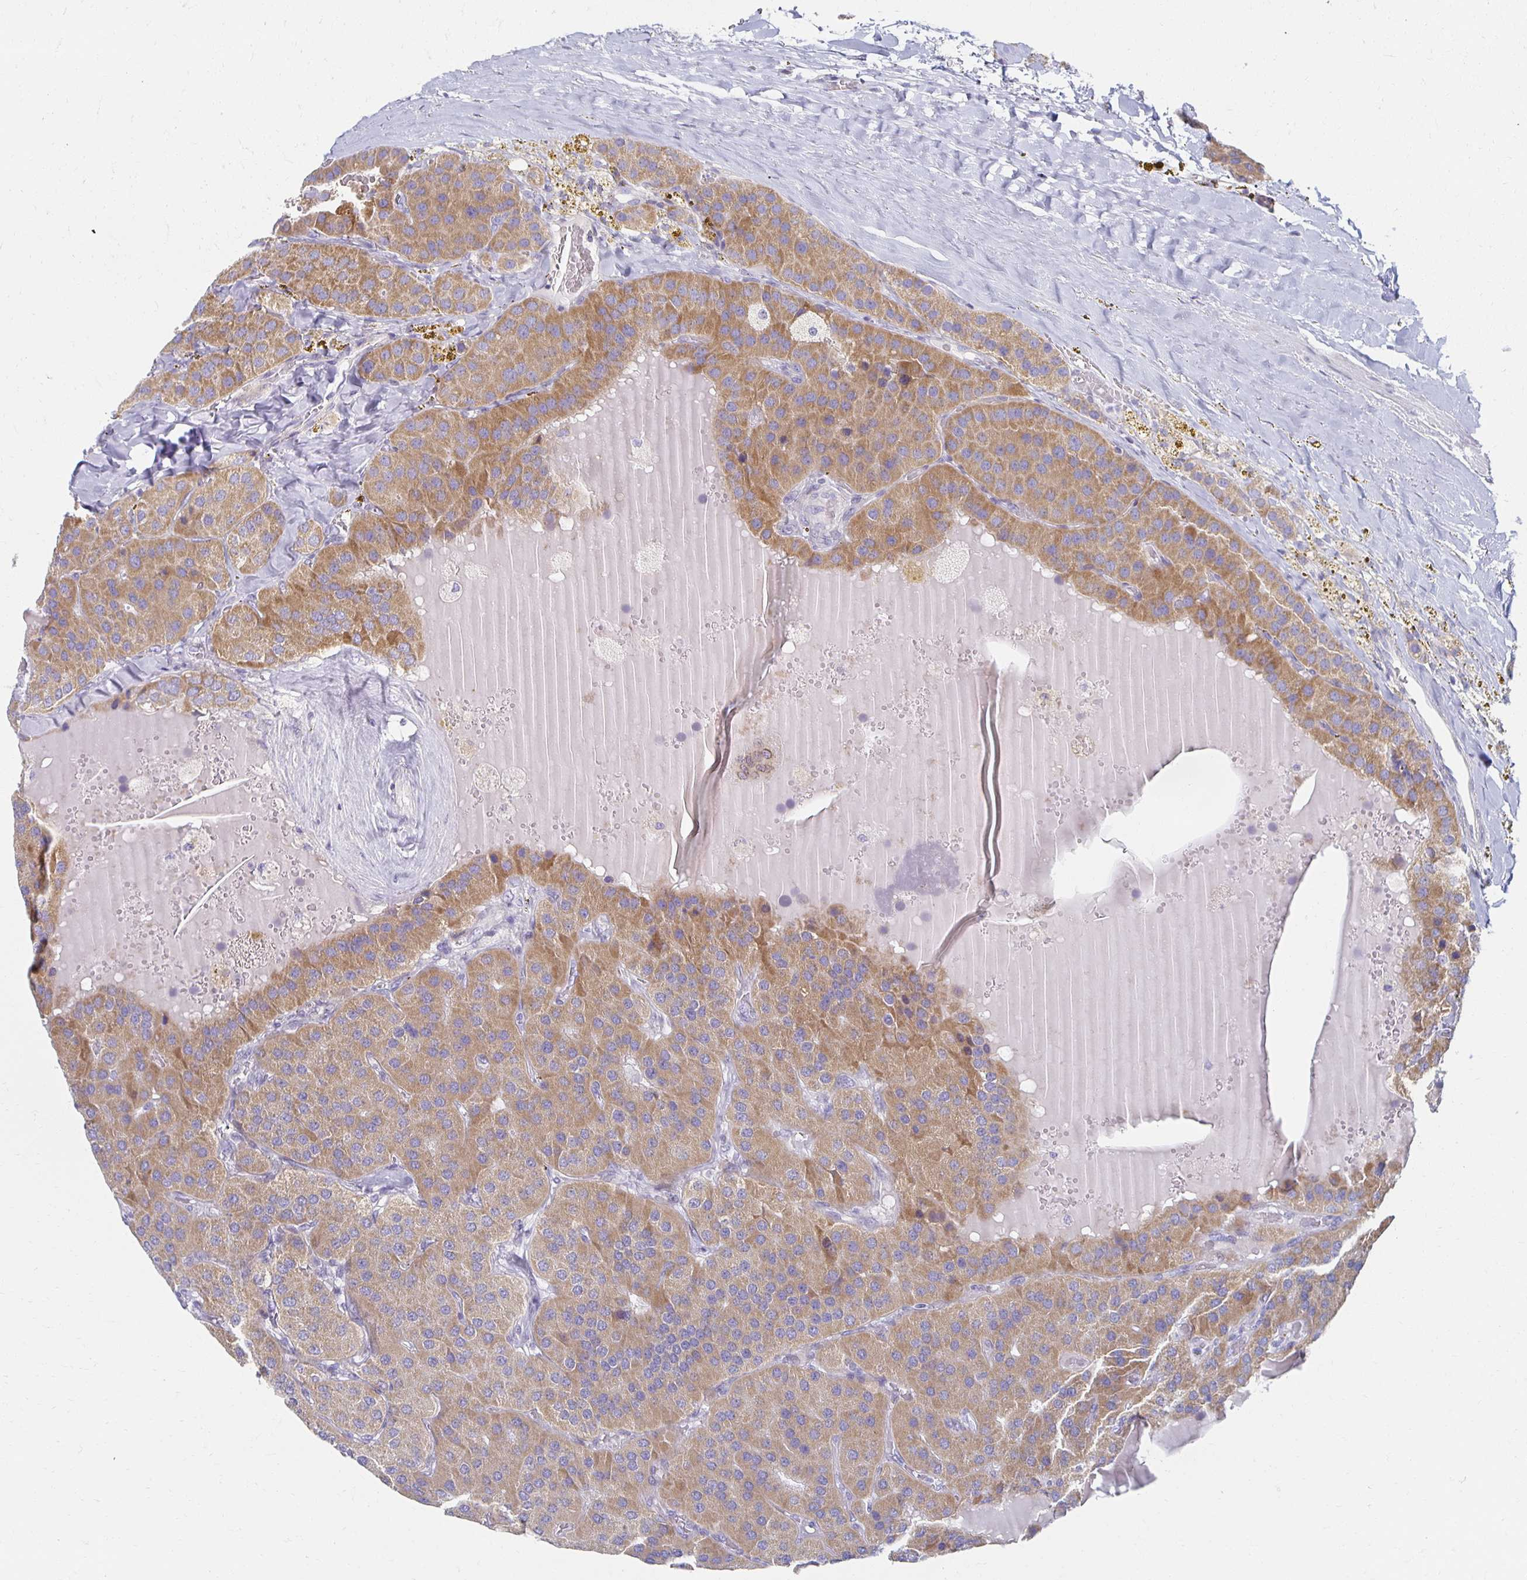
{"staining": {"intensity": "moderate", "quantity": ">75%", "location": "cytoplasmic/membranous"}, "tissue": "parathyroid gland", "cell_type": "Glandular cells", "image_type": "normal", "snomed": [{"axis": "morphology", "description": "Normal tissue, NOS"}, {"axis": "morphology", "description": "Adenoma, NOS"}, {"axis": "topography", "description": "Parathyroid gland"}], "caption": "Immunohistochemical staining of normal parathyroid gland displays medium levels of moderate cytoplasmic/membranous staining in about >75% of glandular cells.", "gene": "TEX44", "patient": {"sex": "female", "age": 86}}